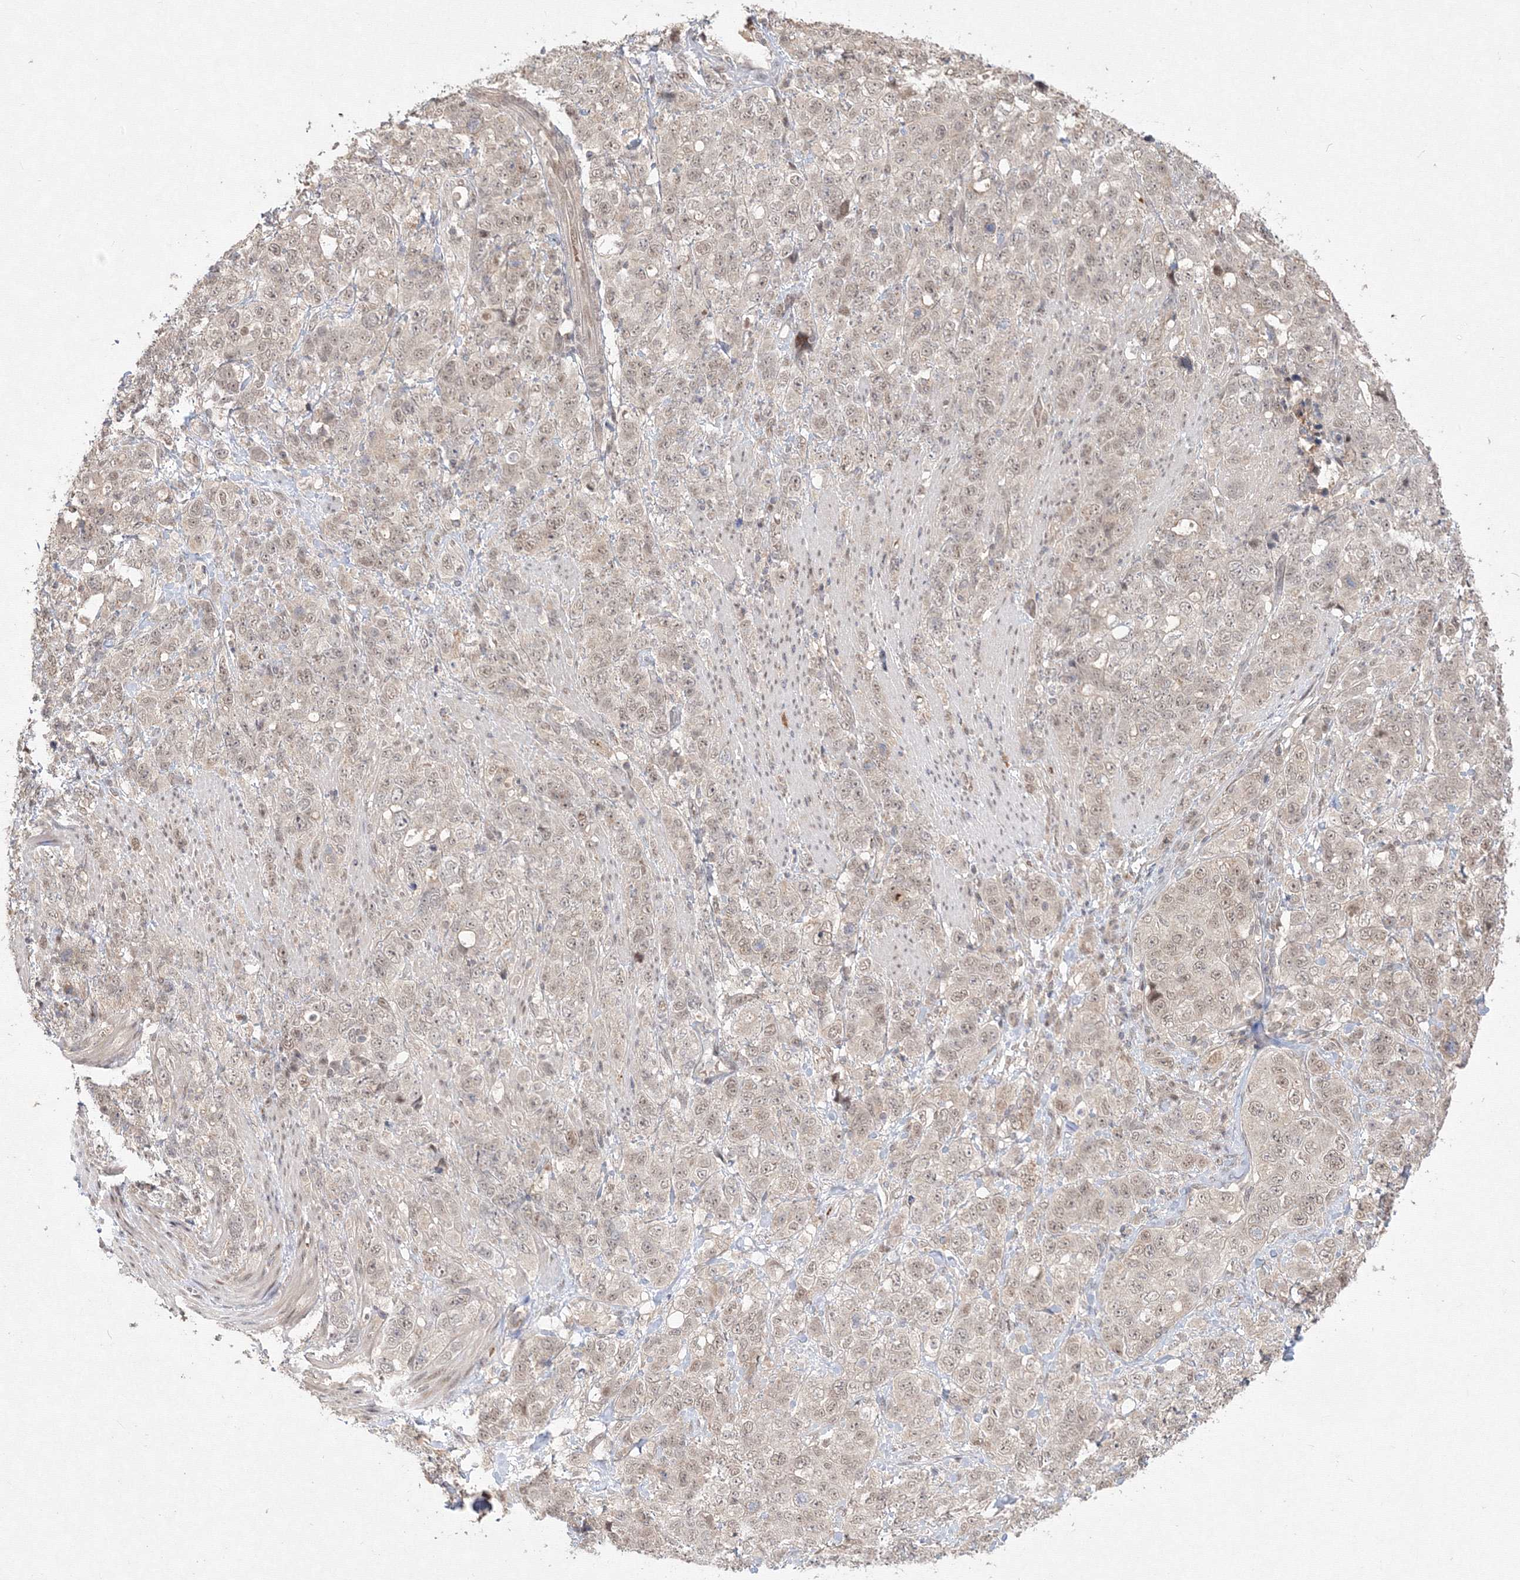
{"staining": {"intensity": "weak", "quantity": "25%-75%", "location": "nuclear"}, "tissue": "stomach cancer", "cell_type": "Tumor cells", "image_type": "cancer", "snomed": [{"axis": "morphology", "description": "Adenocarcinoma, NOS"}, {"axis": "topography", "description": "Stomach"}], "caption": "Protein expression by immunohistochemistry (IHC) displays weak nuclear positivity in approximately 25%-75% of tumor cells in stomach adenocarcinoma.", "gene": "COPS4", "patient": {"sex": "male", "age": 48}}